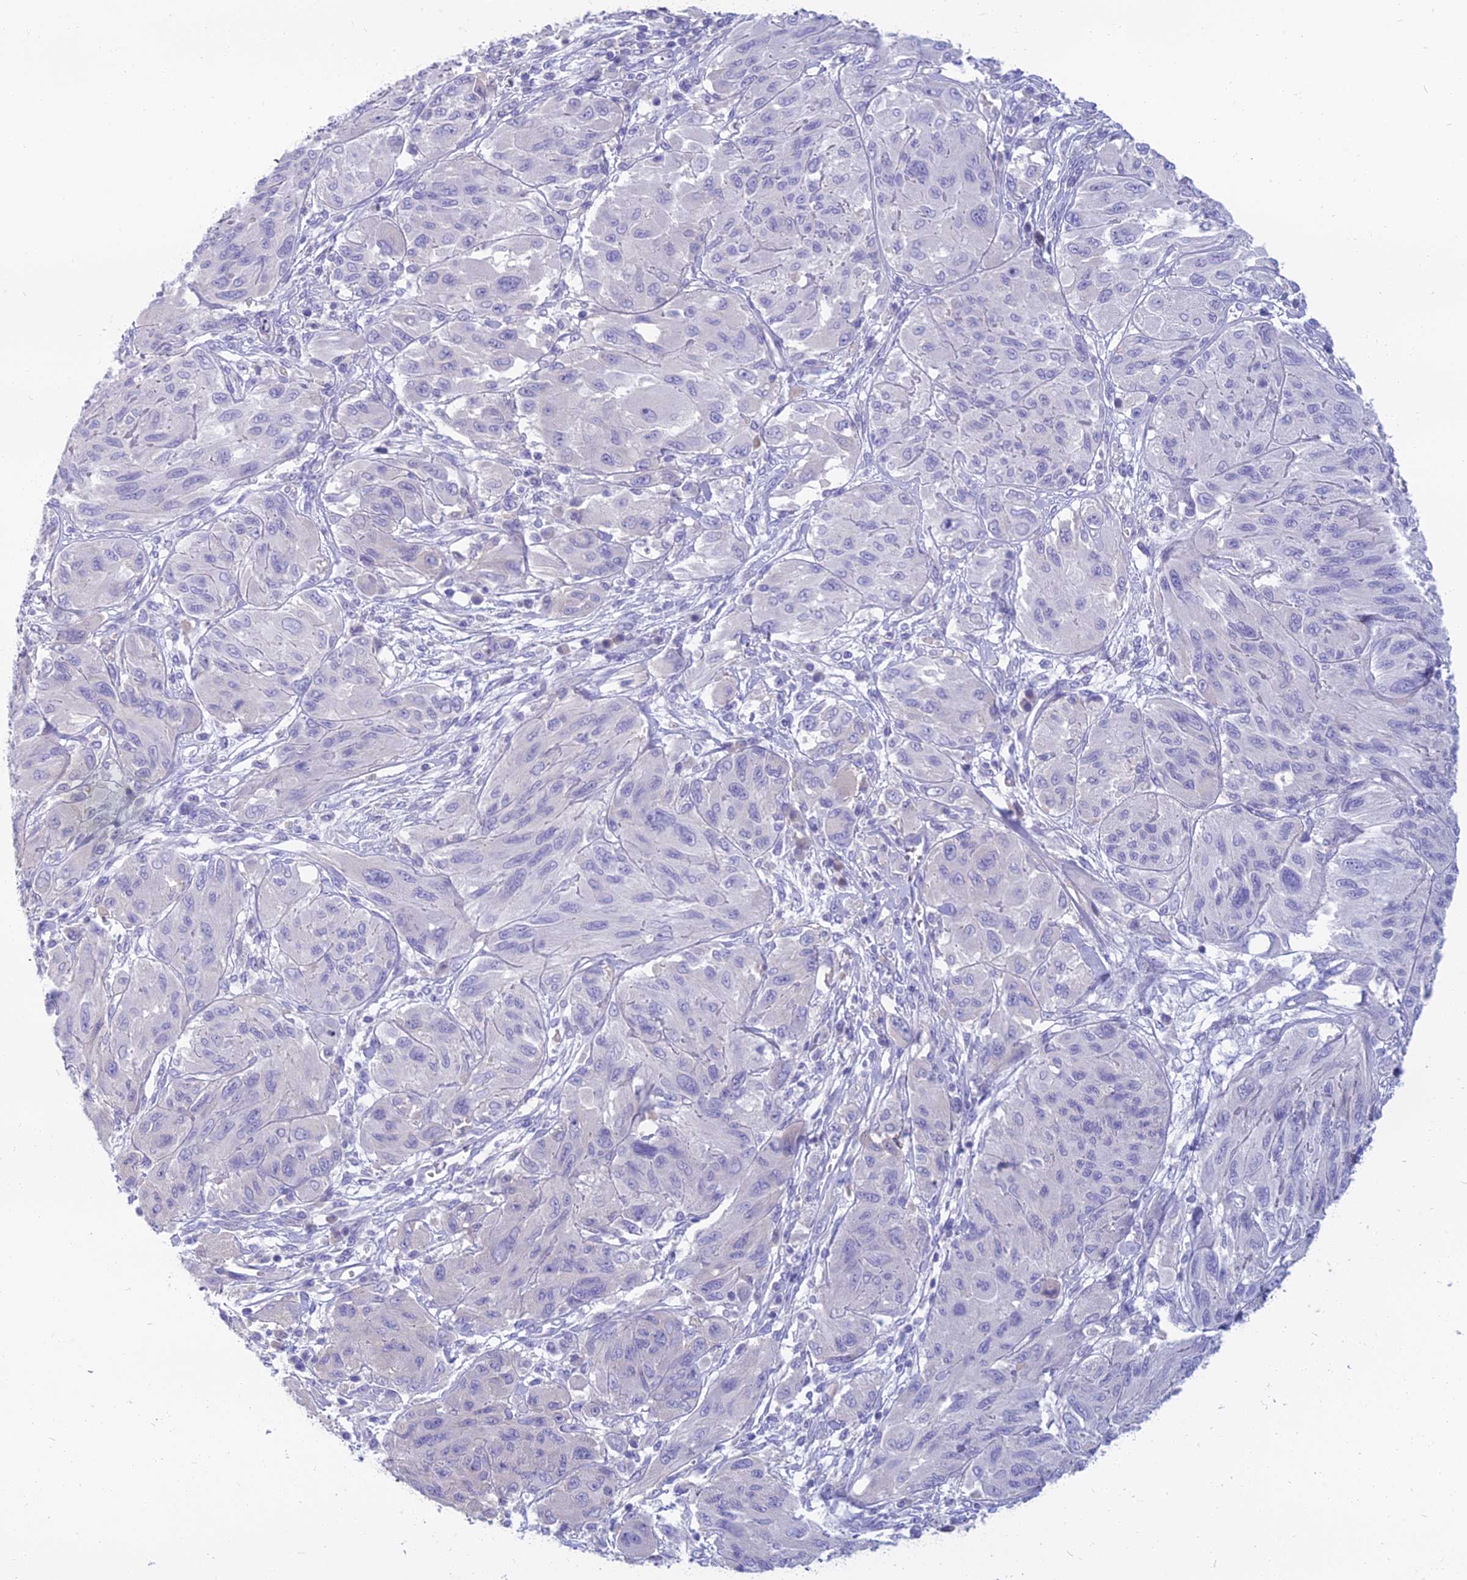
{"staining": {"intensity": "negative", "quantity": "none", "location": "none"}, "tissue": "melanoma", "cell_type": "Tumor cells", "image_type": "cancer", "snomed": [{"axis": "morphology", "description": "Malignant melanoma, NOS"}, {"axis": "topography", "description": "Skin"}], "caption": "IHC histopathology image of neoplastic tissue: melanoma stained with DAB (3,3'-diaminobenzidine) shows no significant protein expression in tumor cells.", "gene": "SPTLC3", "patient": {"sex": "female", "age": 91}}